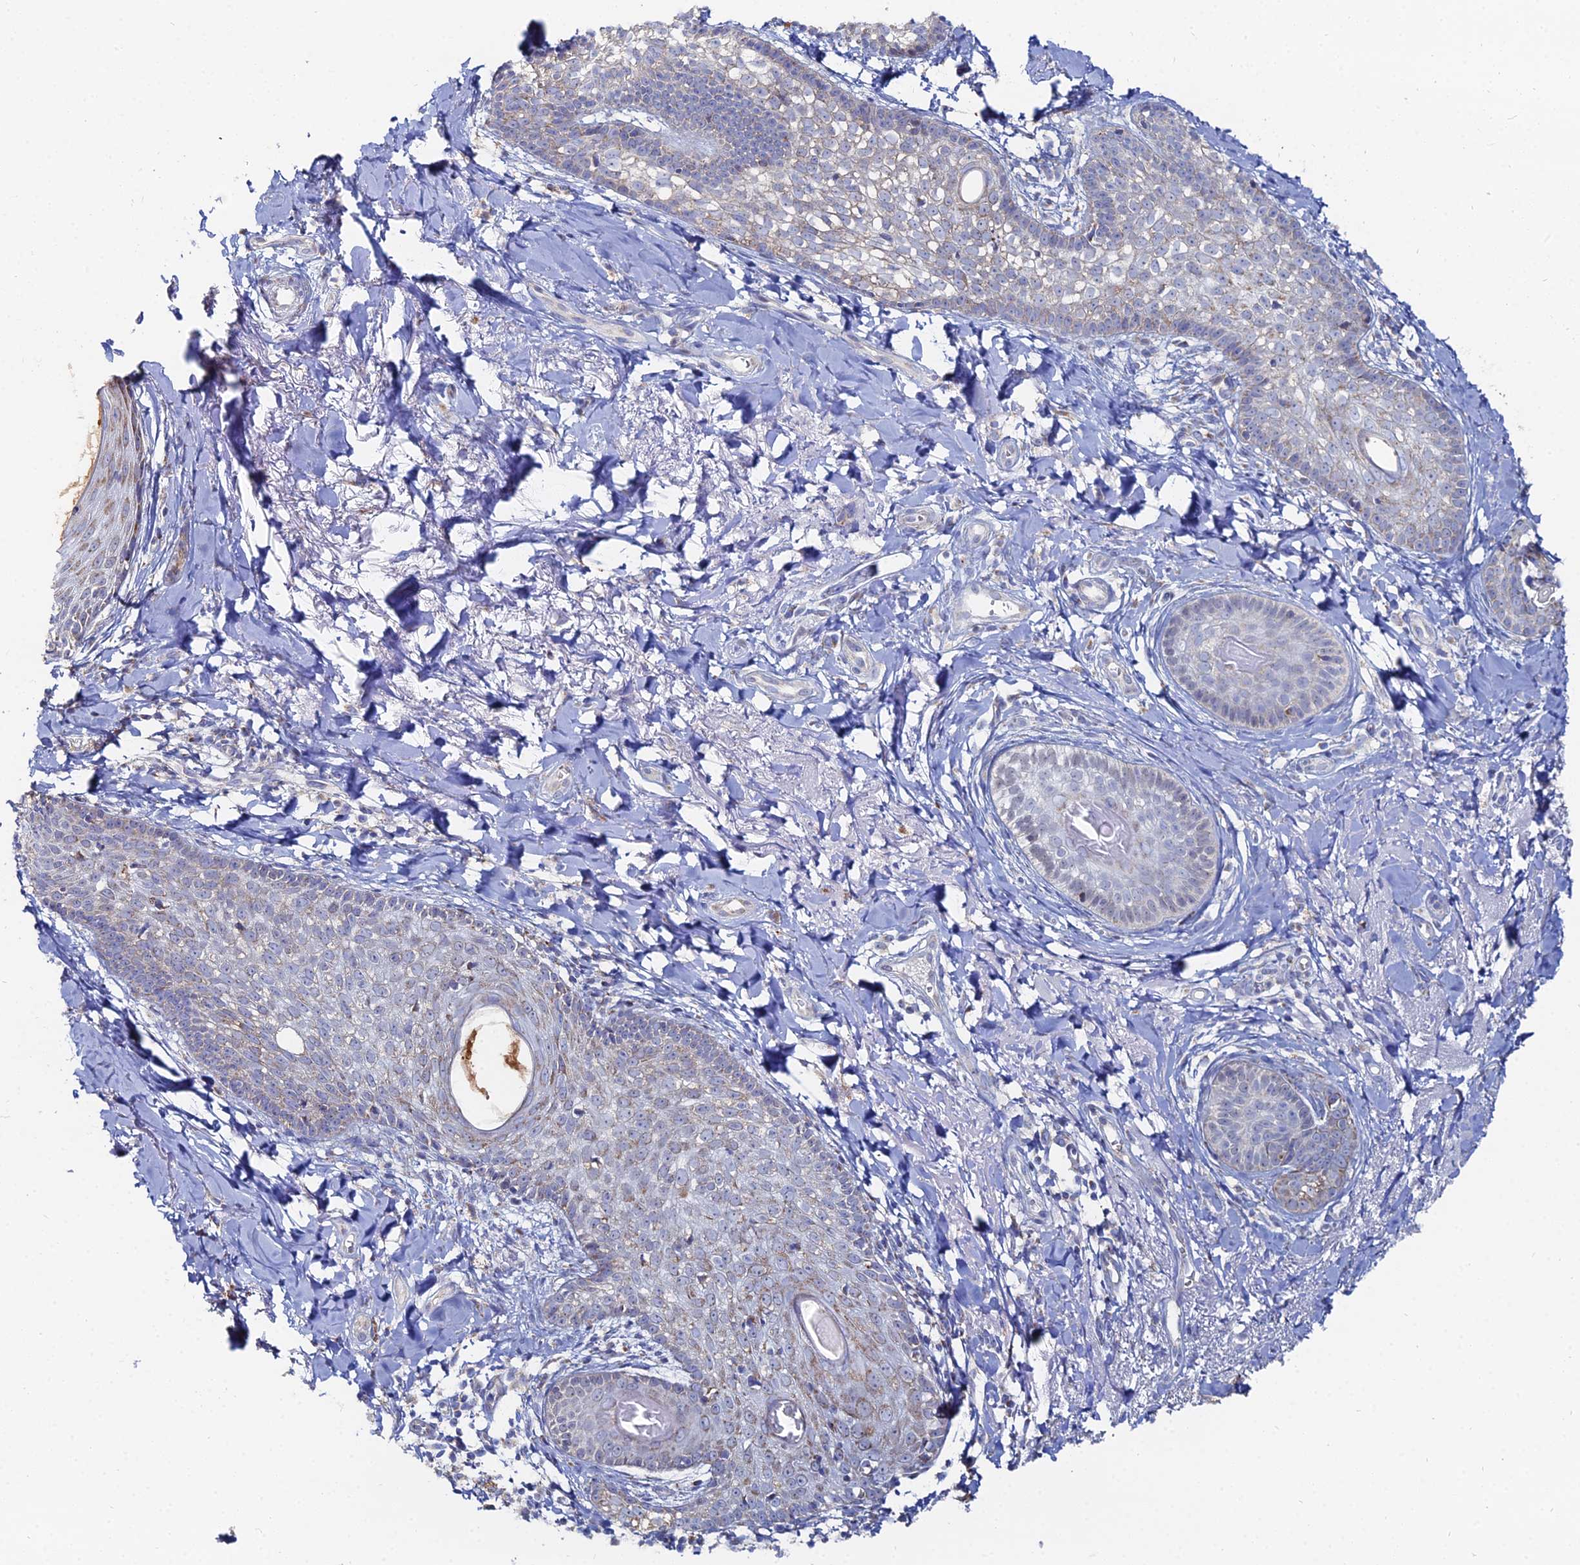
{"staining": {"intensity": "weak", "quantity": "<25%", "location": "cytoplasmic/membranous"}, "tissue": "skin cancer", "cell_type": "Tumor cells", "image_type": "cancer", "snomed": [{"axis": "morphology", "description": "Basal cell carcinoma"}, {"axis": "topography", "description": "Skin"}], "caption": "A photomicrograph of human basal cell carcinoma (skin) is negative for staining in tumor cells.", "gene": "MPC1", "patient": {"sex": "female", "age": 76}}